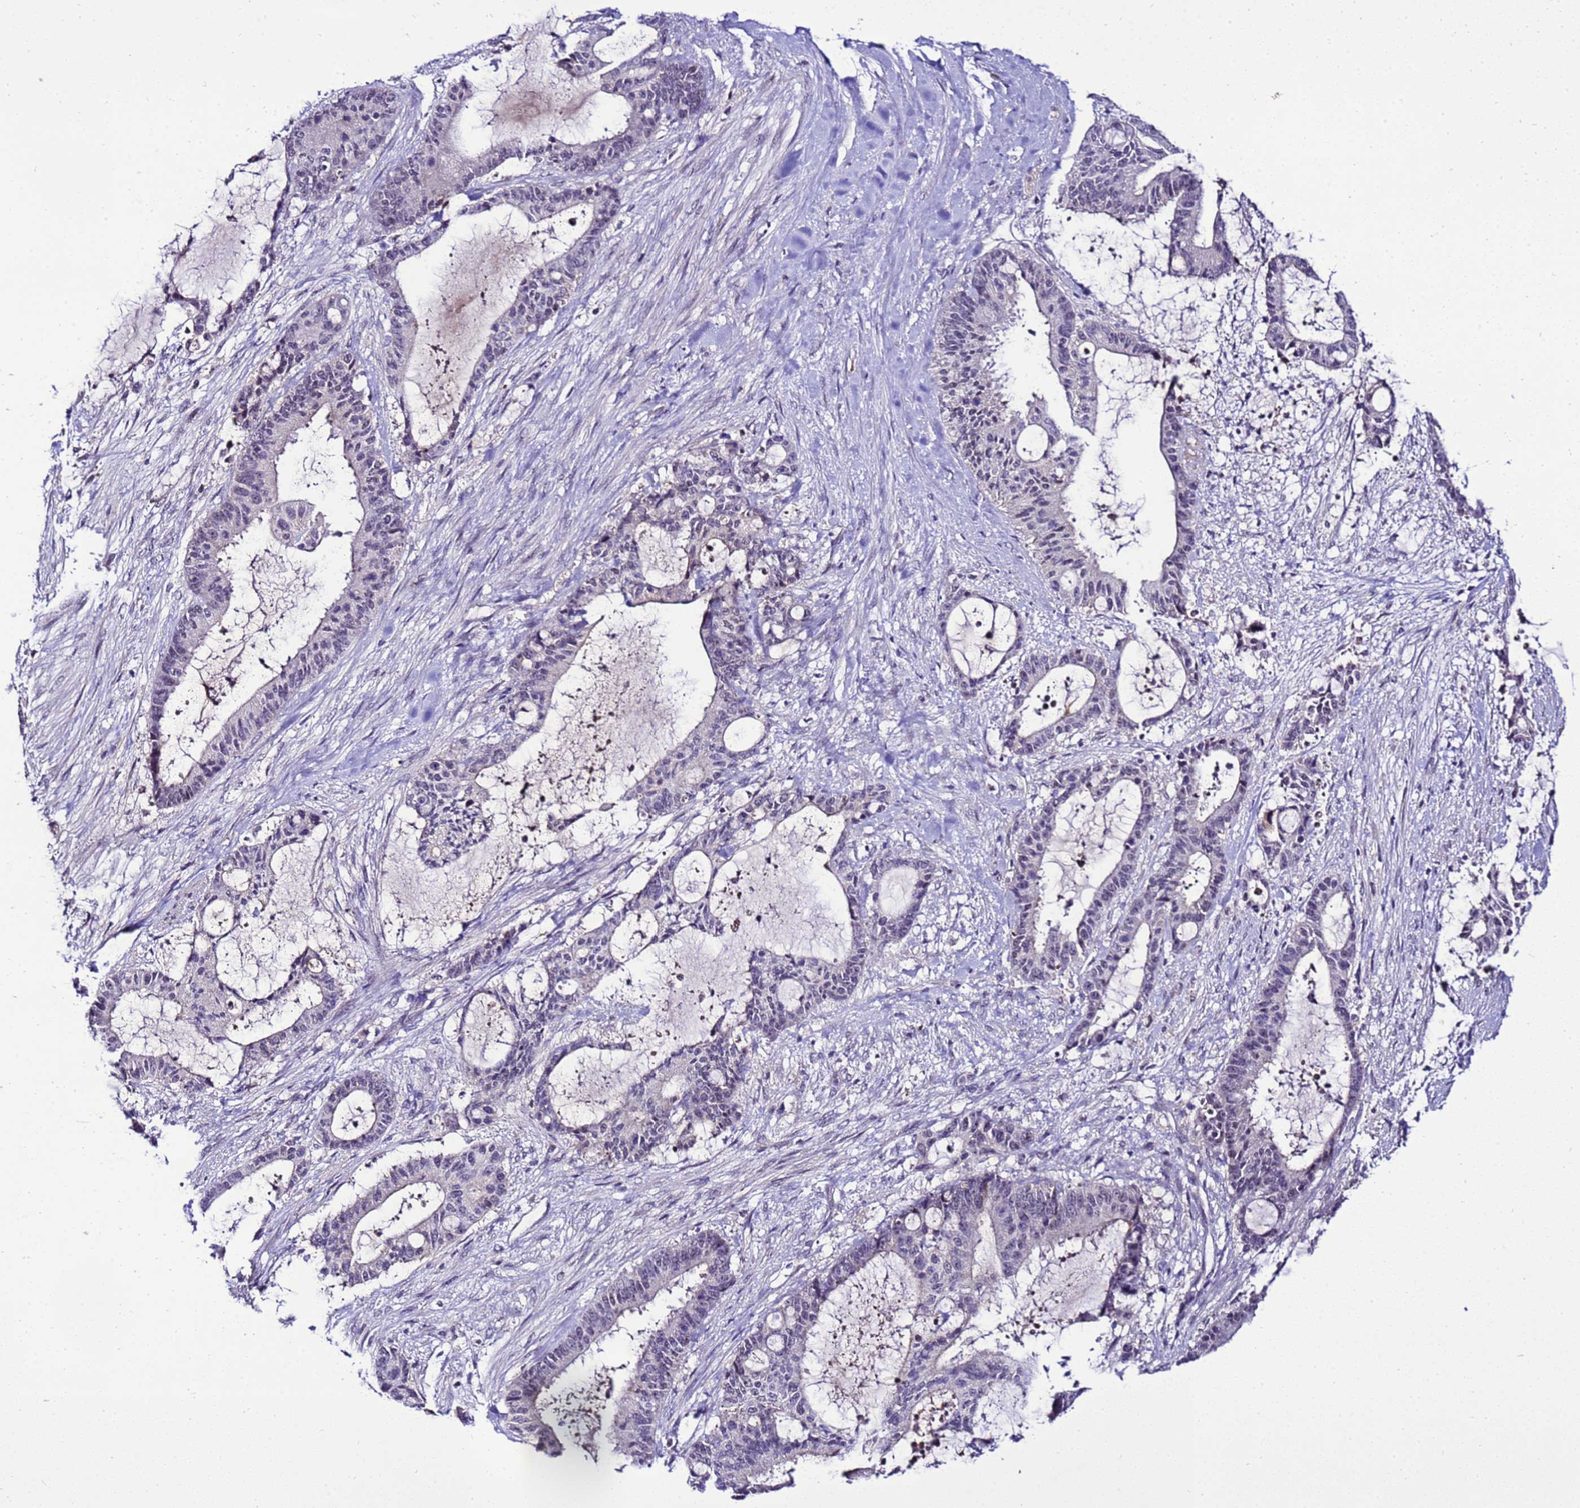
{"staining": {"intensity": "negative", "quantity": "none", "location": "none"}, "tissue": "liver cancer", "cell_type": "Tumor cells", "image_type": "cancer", "snomed": [{"axis": "morphology", "description": "Normal tissue, NOS"}, {"axis": "morphology", "description": "Cholangiocarcinoma"}, {"axis": "topography", "description": "Liver"}, {"axis": "topography", "description": "Peripheral nerve tissue"}], "caption": "Immunohistochemistry of human cholangiocarcinoma (liver) reveals no positivity in tumor cells.", "gene": "C19orf47", "patient": {"sex": "female", "age": 73}}